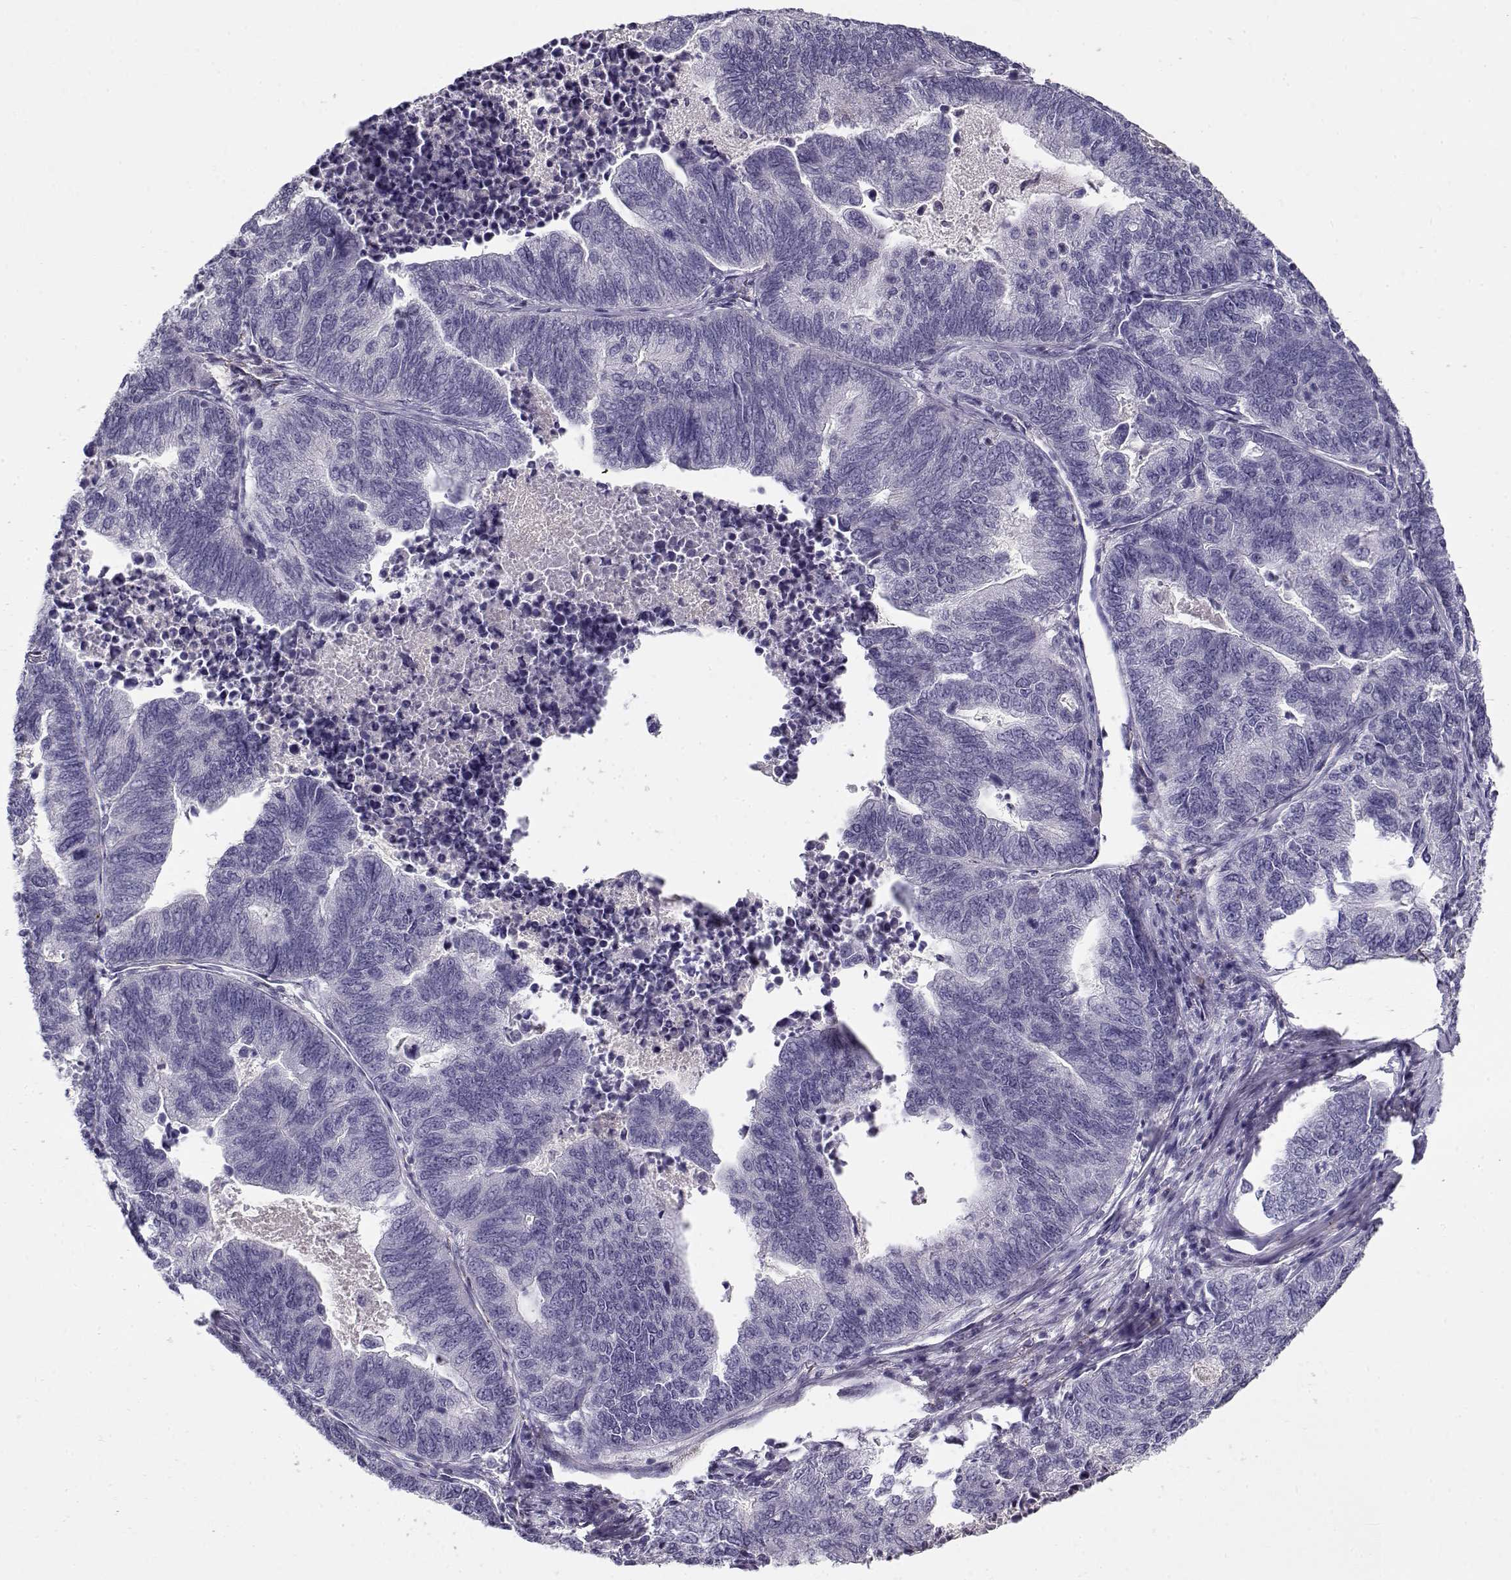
{"staining": {"intensity": "negative", "quantity": "none", "location": "none"}, "tissue": "stomach cancer", "cell_type": "Tumor cells", "image_type": "cancer", "snomed": [{"axis": "morphology", "description": "Adenocarcinoma, NOS"}, {"axis": "topography", "description": "Stomach, upper"}], "caption": "High power microscopy micrograph of an immunohistochemistry micrograph of adenocarcinoma (stomach), revealing no significant positivity in tumor cells.", "gene": "MYO1A", "patient": {"sex": "female", "age": 67}}